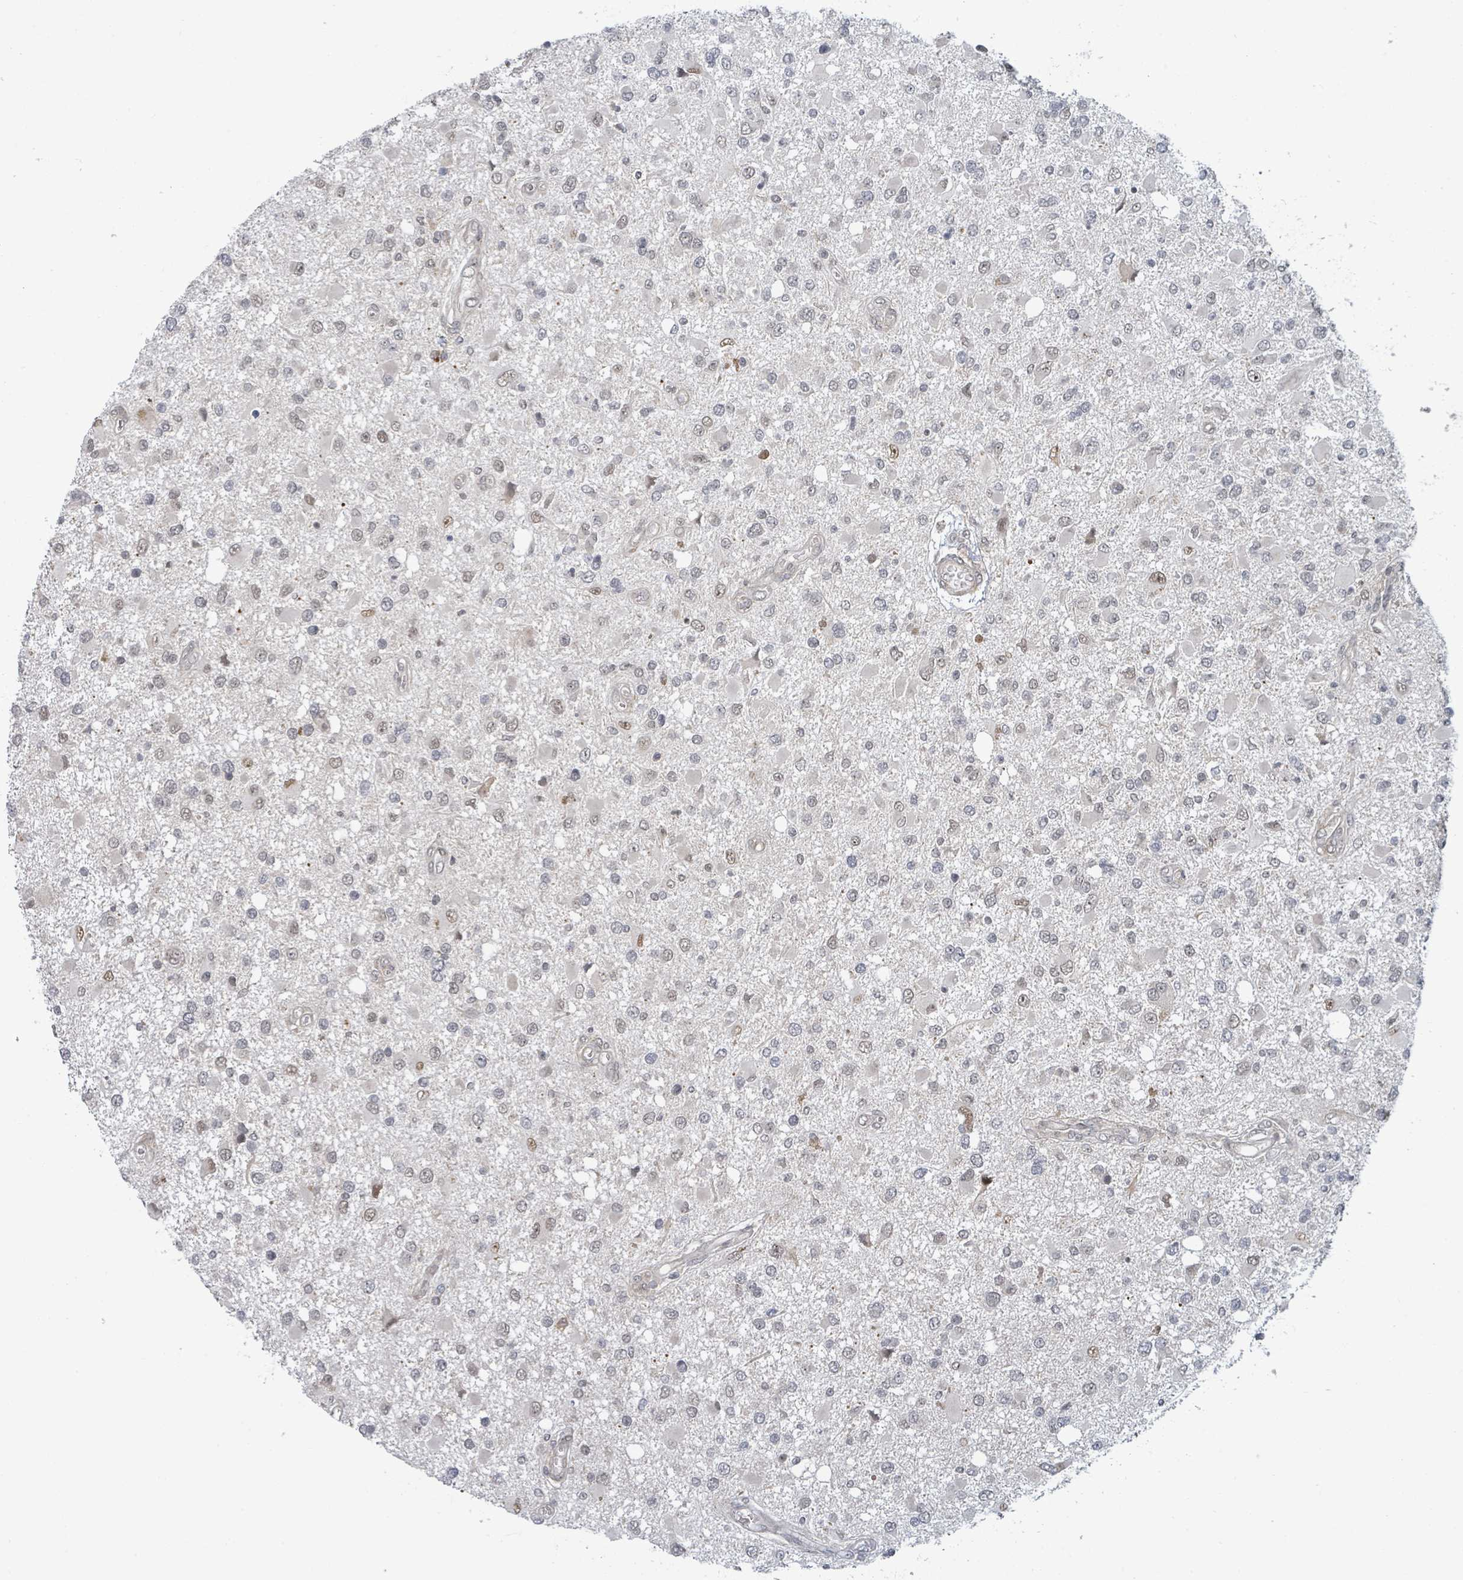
{"staining": {"intensity": "weak", "quantity": "<25%", "location": "nuclear"}, "tissue": "glioma", "cell_type": "Tumor cells", "image_type": "cancer", "snomed": [{"axis": "morphology", "description": "Glioma, malignant, High grade"}, {"axis": "topography", "description": "Brain"}], "caption": "IHC micrograph of neoplastic tissue: human malignant glioma (high-grade) stained with DAB (3,3'-diaminobenzidine) reveals no significant protein positivity in tumor cells.", "gene": "GTF3C1", "patient": {"sex": "male", "age": 53}}